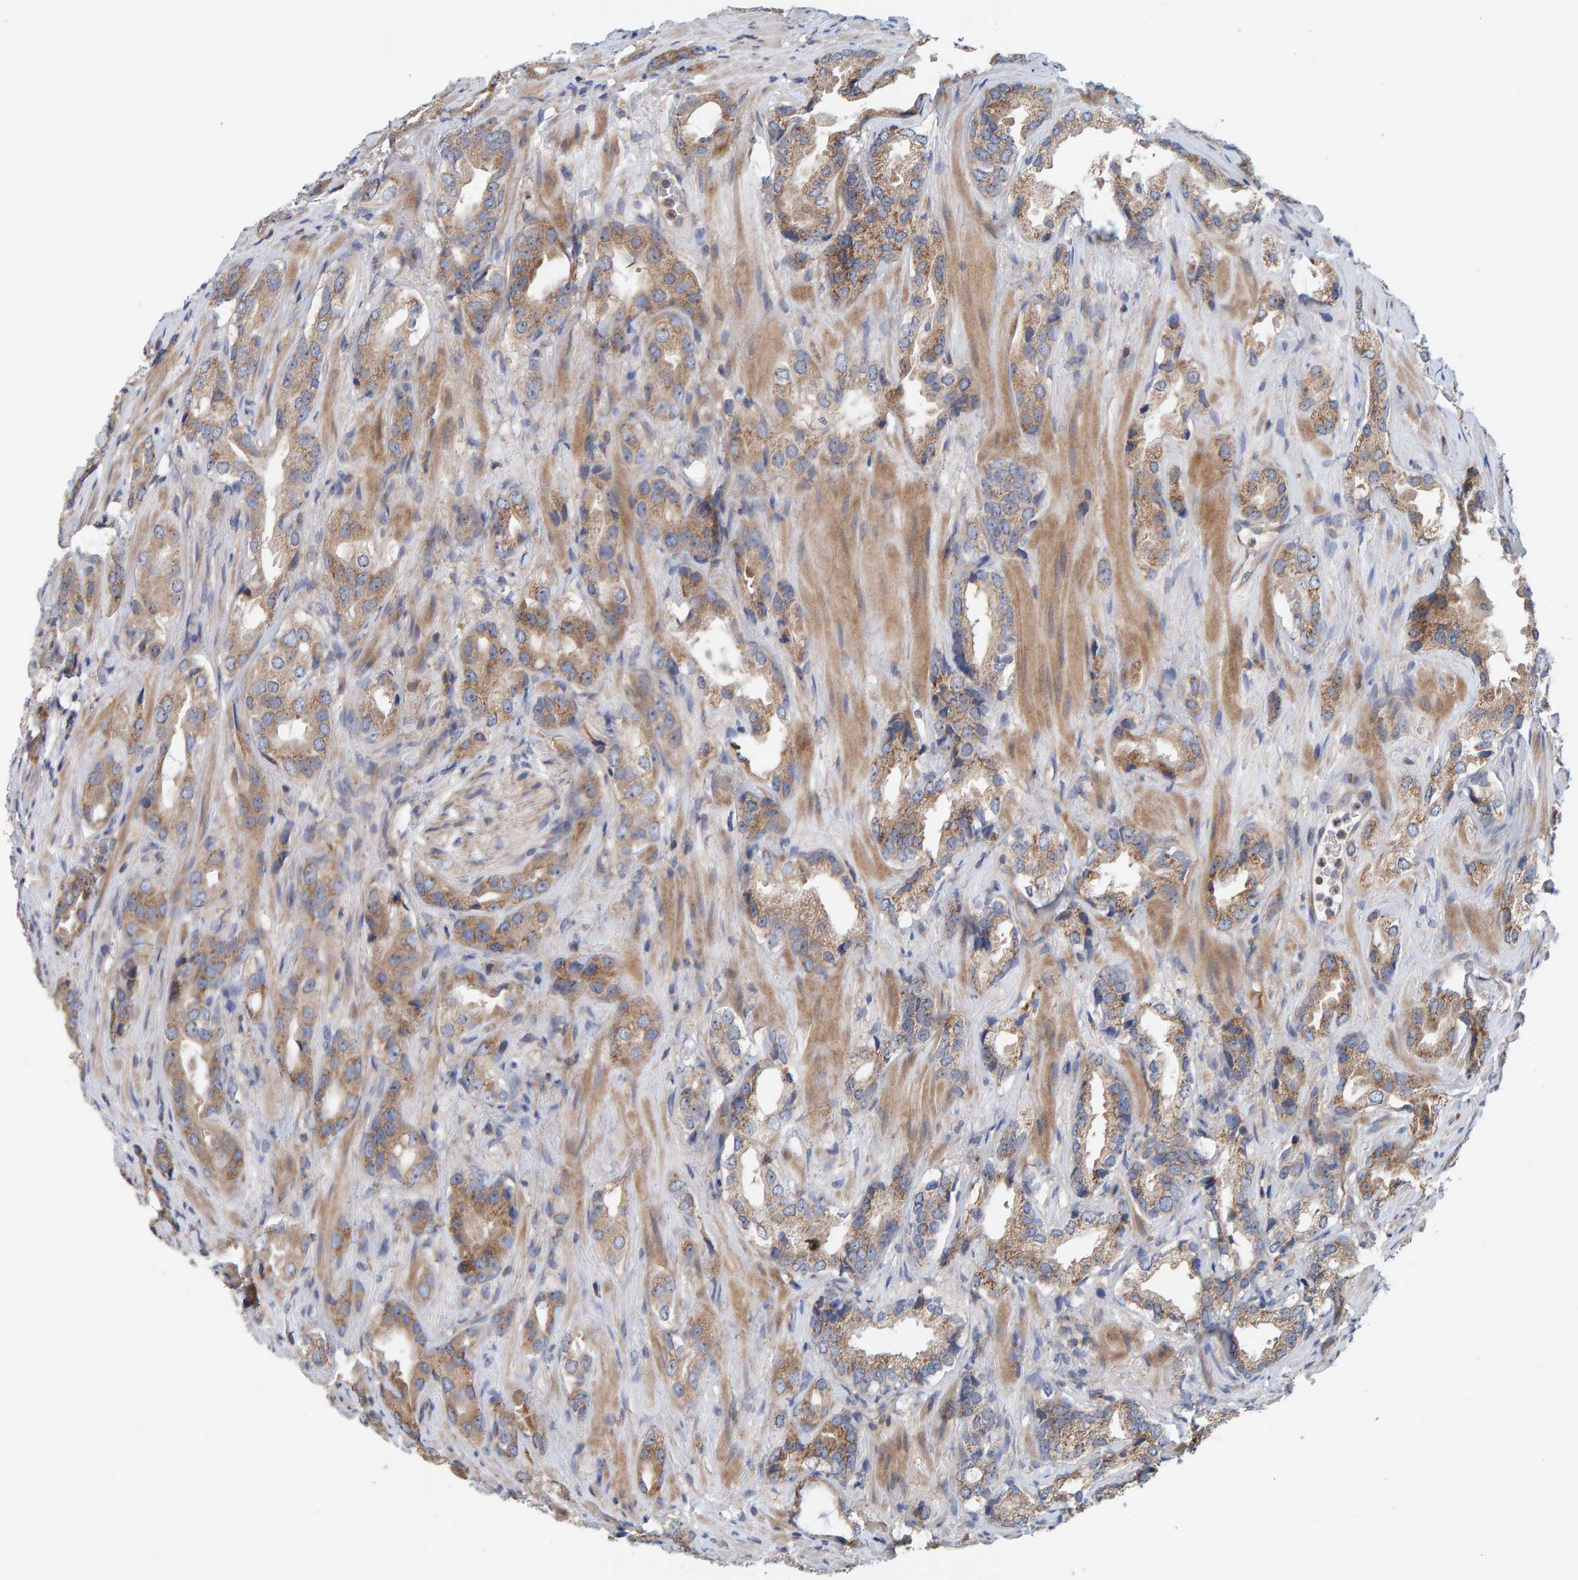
{"staining": {"intensity": "moderate", "quantity": ">75%", "location": "cytoplasmic/membranous,nuclear"}, "tissue": "prostate cancer", "cell_type": "Tumor cells", "image_type": "cancer", "snomed": [{"axis": "morphology", "description": "Adenocarcinoma, High grade"}, {"axis": "topography", "description": "Prostate"}], "caption": "Immunohistochemical staining of prostate cancer (high-grade adenocarcinoma) displays medium levels of moderate cytoplasmic/membranous and nuclear protein staining in about >75% of tumor cells.", "gene": "CCM2", "patient": {"sex": "male", "age": 63}}